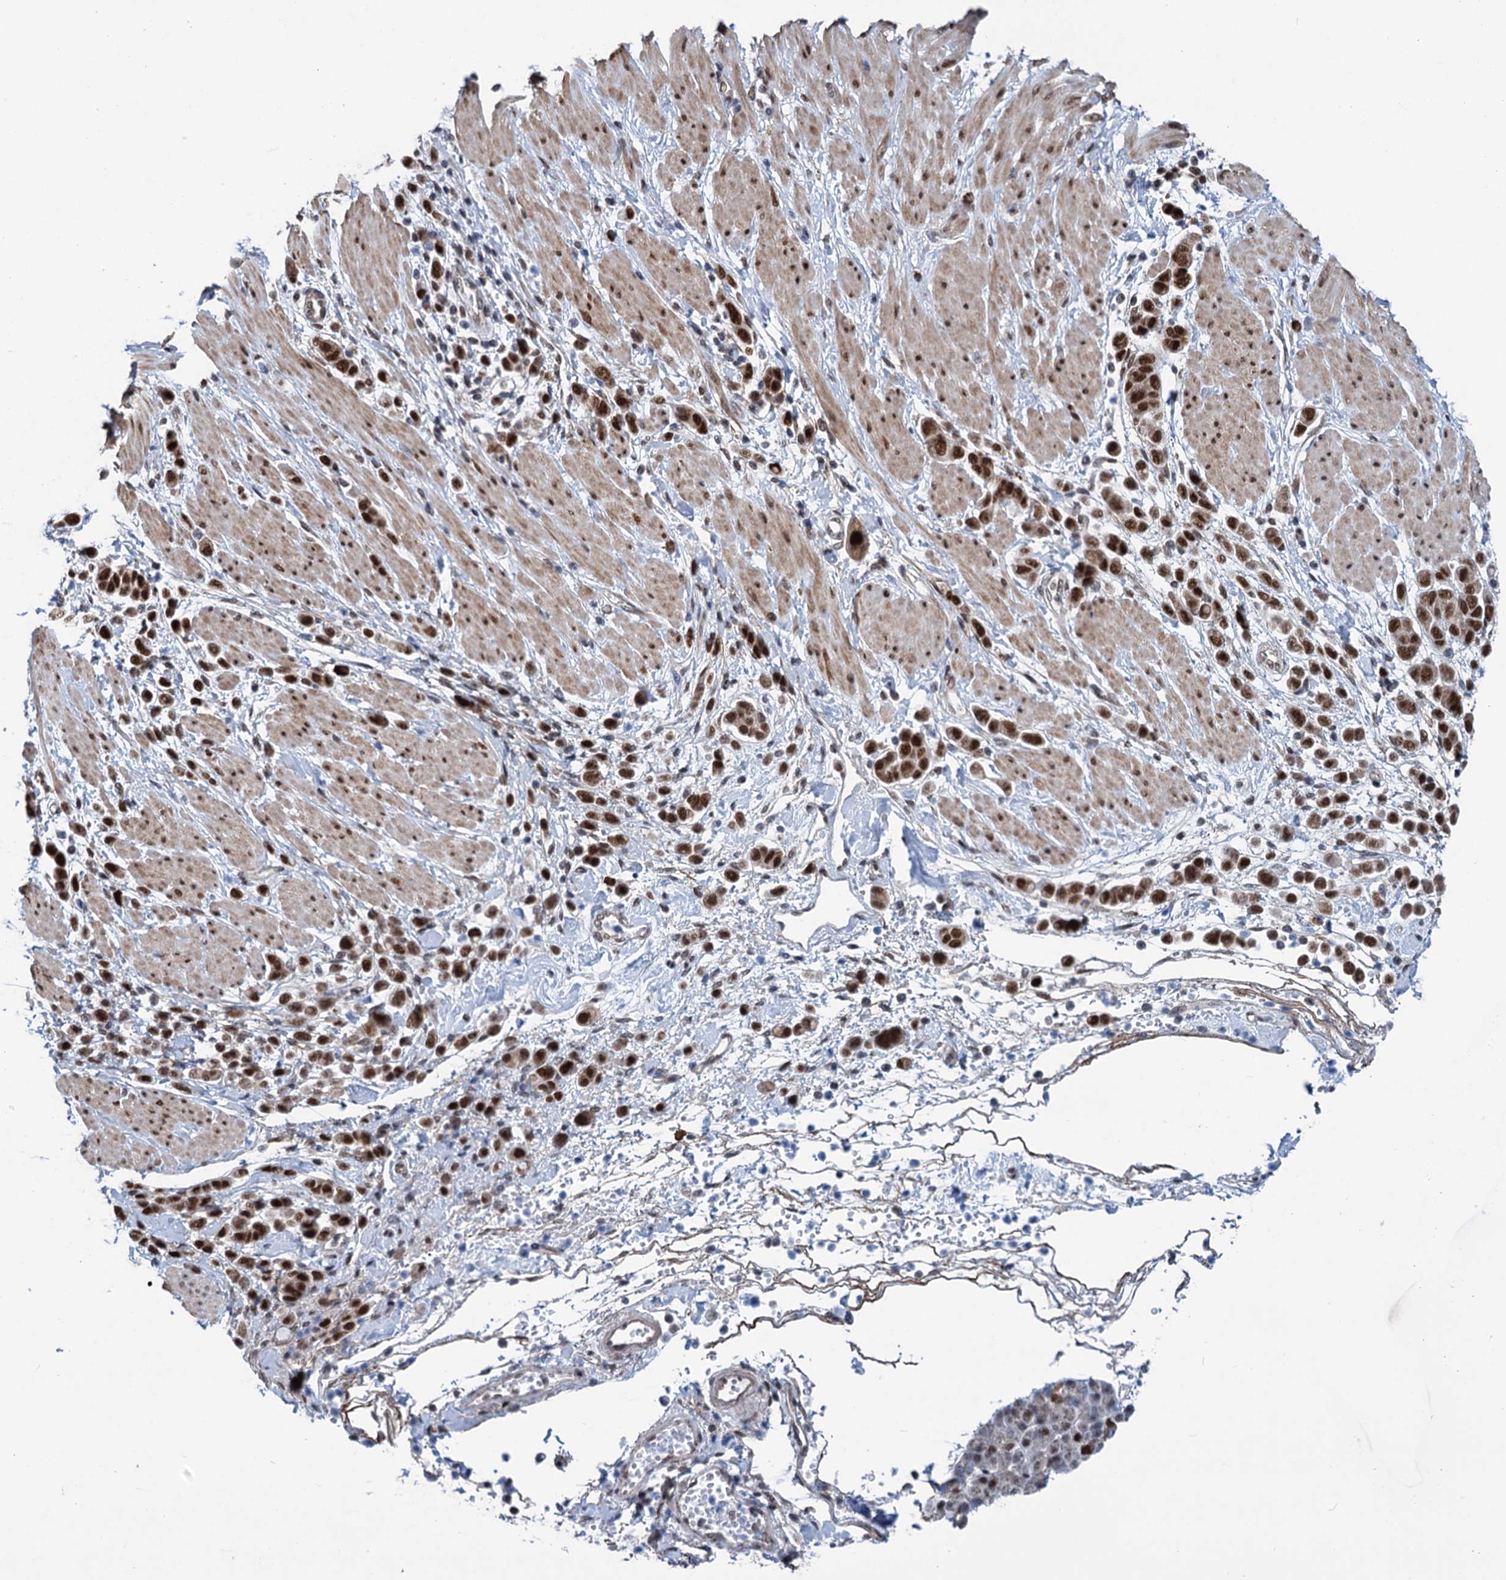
{"staining": {"intensity": "strong", "quantity": ">75%", "location": "nuclear"}, "tissue": "pancreatic cancer", "cell_type": "Tumor cells", "image_type": "cancer", "snomed": [{"axis": "morphology", "description": "Normal tissue, NOS"}, {"axis": "morphology", "description": "Adenocarcinoma, NOS"}, {"axis": "topography", "description": "Pancreas"}], "caption": "Human pancreatic cancer stained with a protein marker reveals strong staining in tumor cells.", "gene": "MORN3", "patient": {"sex": "female", "age": 64}}